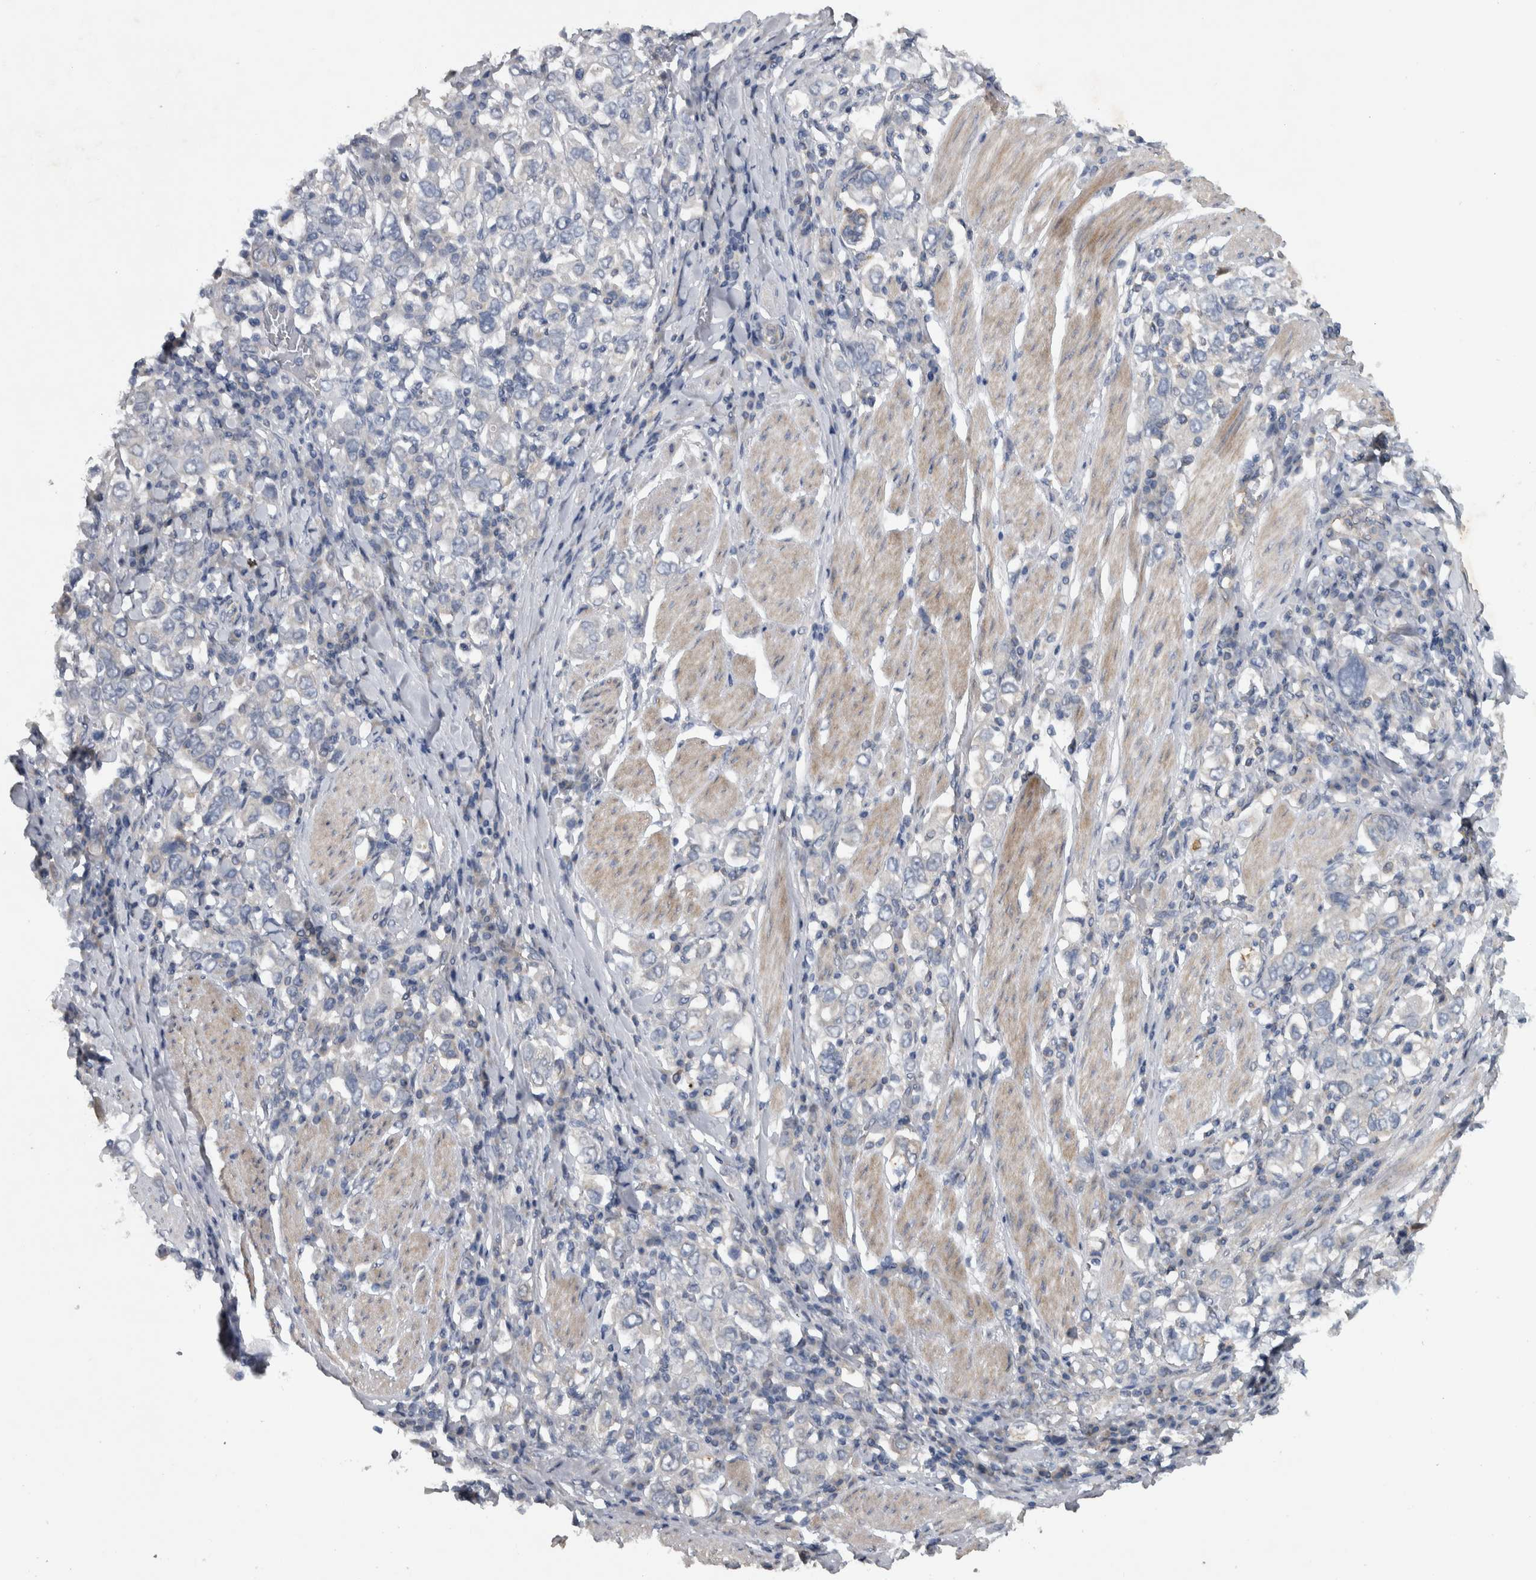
{"staining": {"intensity": "negative", "quantity": "none", "location": "none"}, "tissue": "stomach cancer", "cell_type": "Tumor cells", "image_type": "cancer", "snomed": [{"axis": "morphology", "description": "Adenocarcinoma, NOS"}, {"axis": "topography", "description": "Stomach, upper"}], "caption": "Stomach adenocarcinoma stained for a protein using IHC displays no staining tumor cells.", "gene": "NT5C2", "patient": {"sex": "male", "age": 62}}